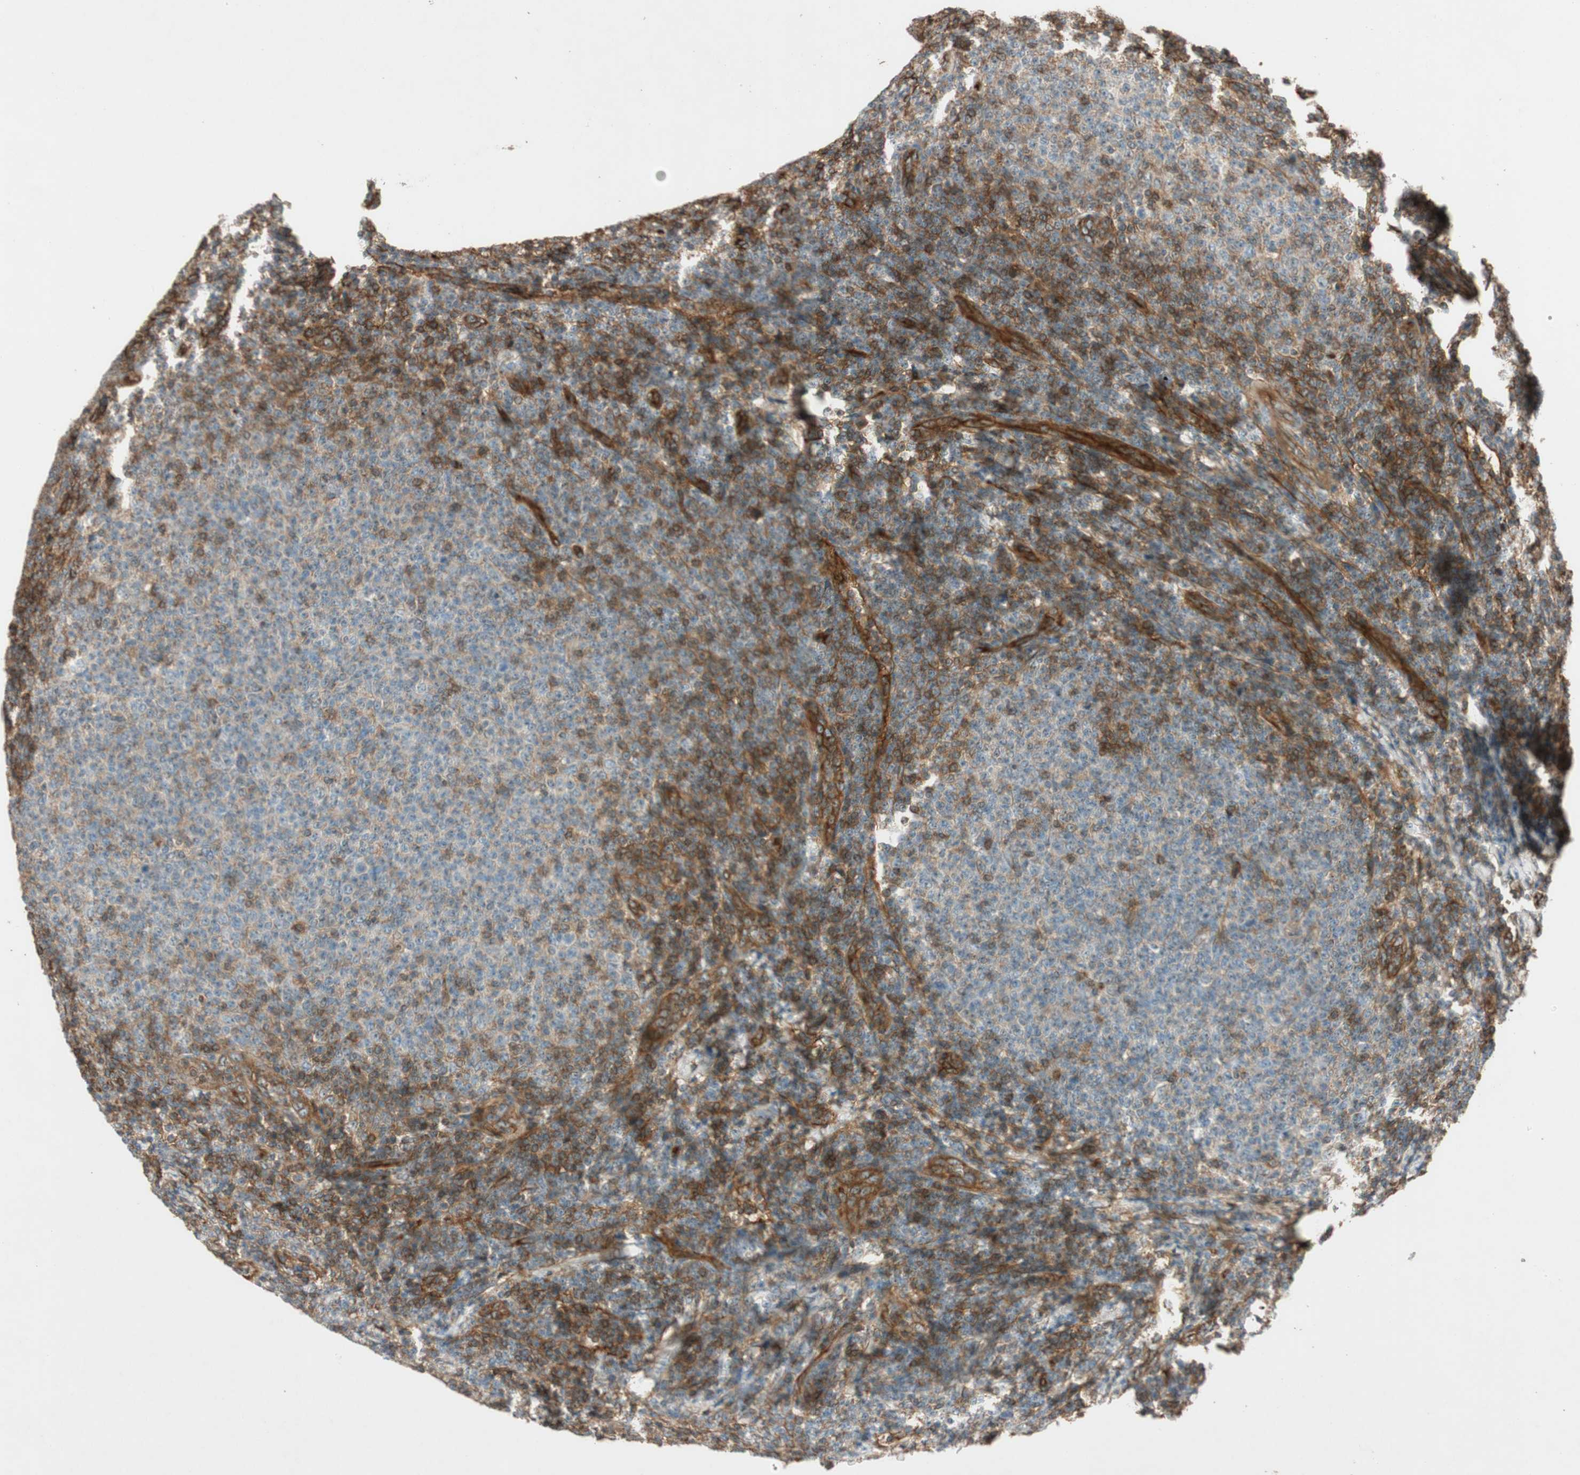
{"staining": {"intensity": "weak", "quantity": ">75%", "location": "cytoplasmic/membranous"}, "tissue": "lymphoma", "cell_type": "Tumor cells", "image_type": "cancer", "snomed": [{"axis": "morphology", "description": "Malignant lymphoma, non-Hodgkin's type, Low grade"}, {"axis": "topography", "description": "Lymph node"}], "caption": "A low amount of weak cytoplasmic/membranous expression is seen in approximately >75% of tumor cells in lymphoma tissue. The protein is shown in brown color, while the nuclei are stained blue.", "gene": "BTN3A3", "patient": {"sex": "male", "age": 66}}